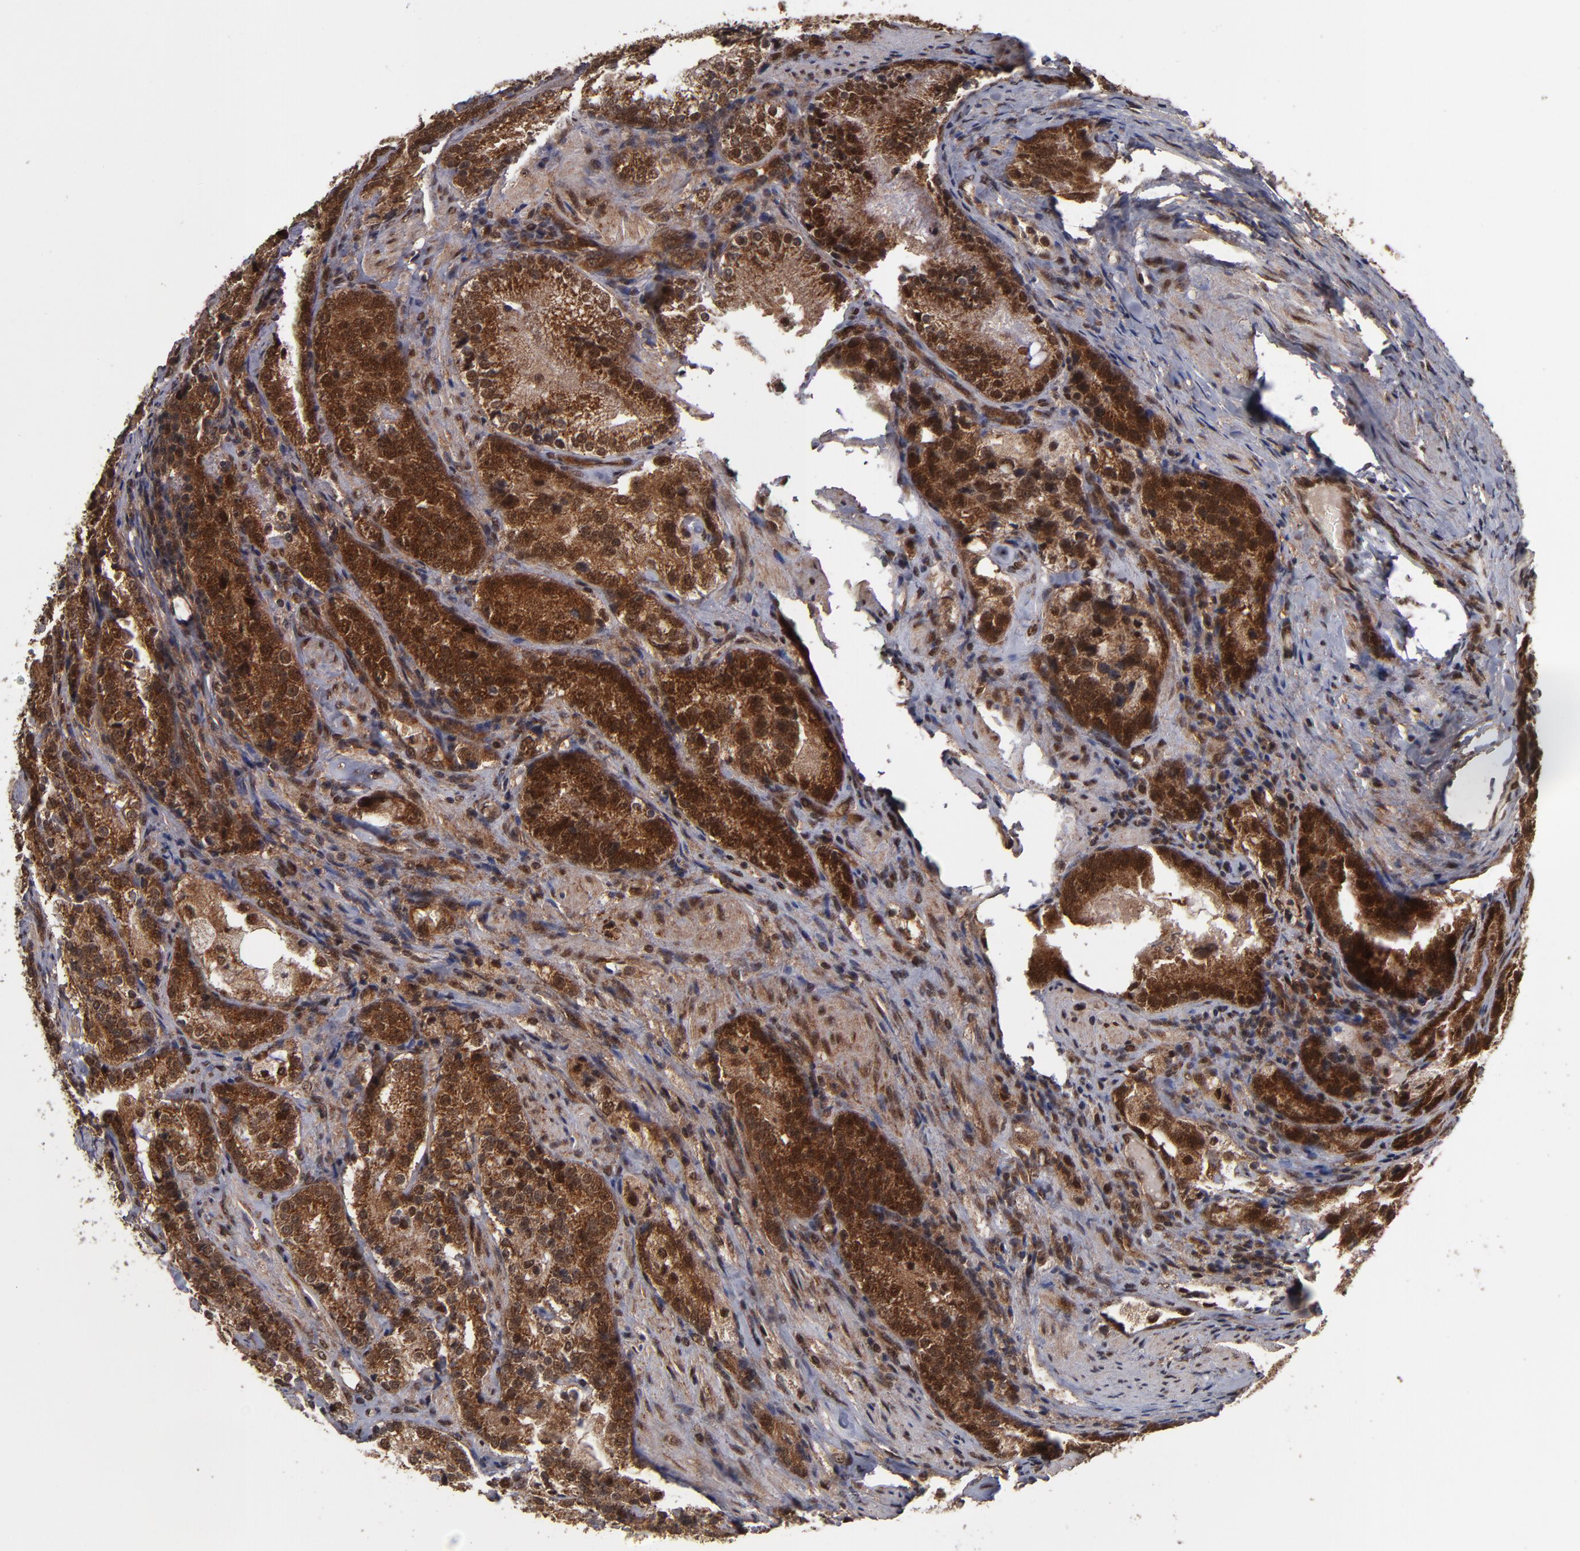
{"staining": {"intensity": "strong", "quantity": ">75%", "location": "cytoplasmic/membranous,nuclear"}, "tissue": "prostate cancer", "cell_type": "Tumor cells", "image_type": "cancer", "snomed": [{"axis": "morphology", "description": "Adenocarcinoma, High grade"}, {"axis": "topography", "description": "Prostate"}], "caption": "About >75% of tumor cells in human prostate cancer demonstrate strong cytoplasmic/membranous and nuclear protein positivity as visualized by brown immunohistochemical staining.", "gene": "CUL5", "patient": {"sex": "male", "age": 63}}